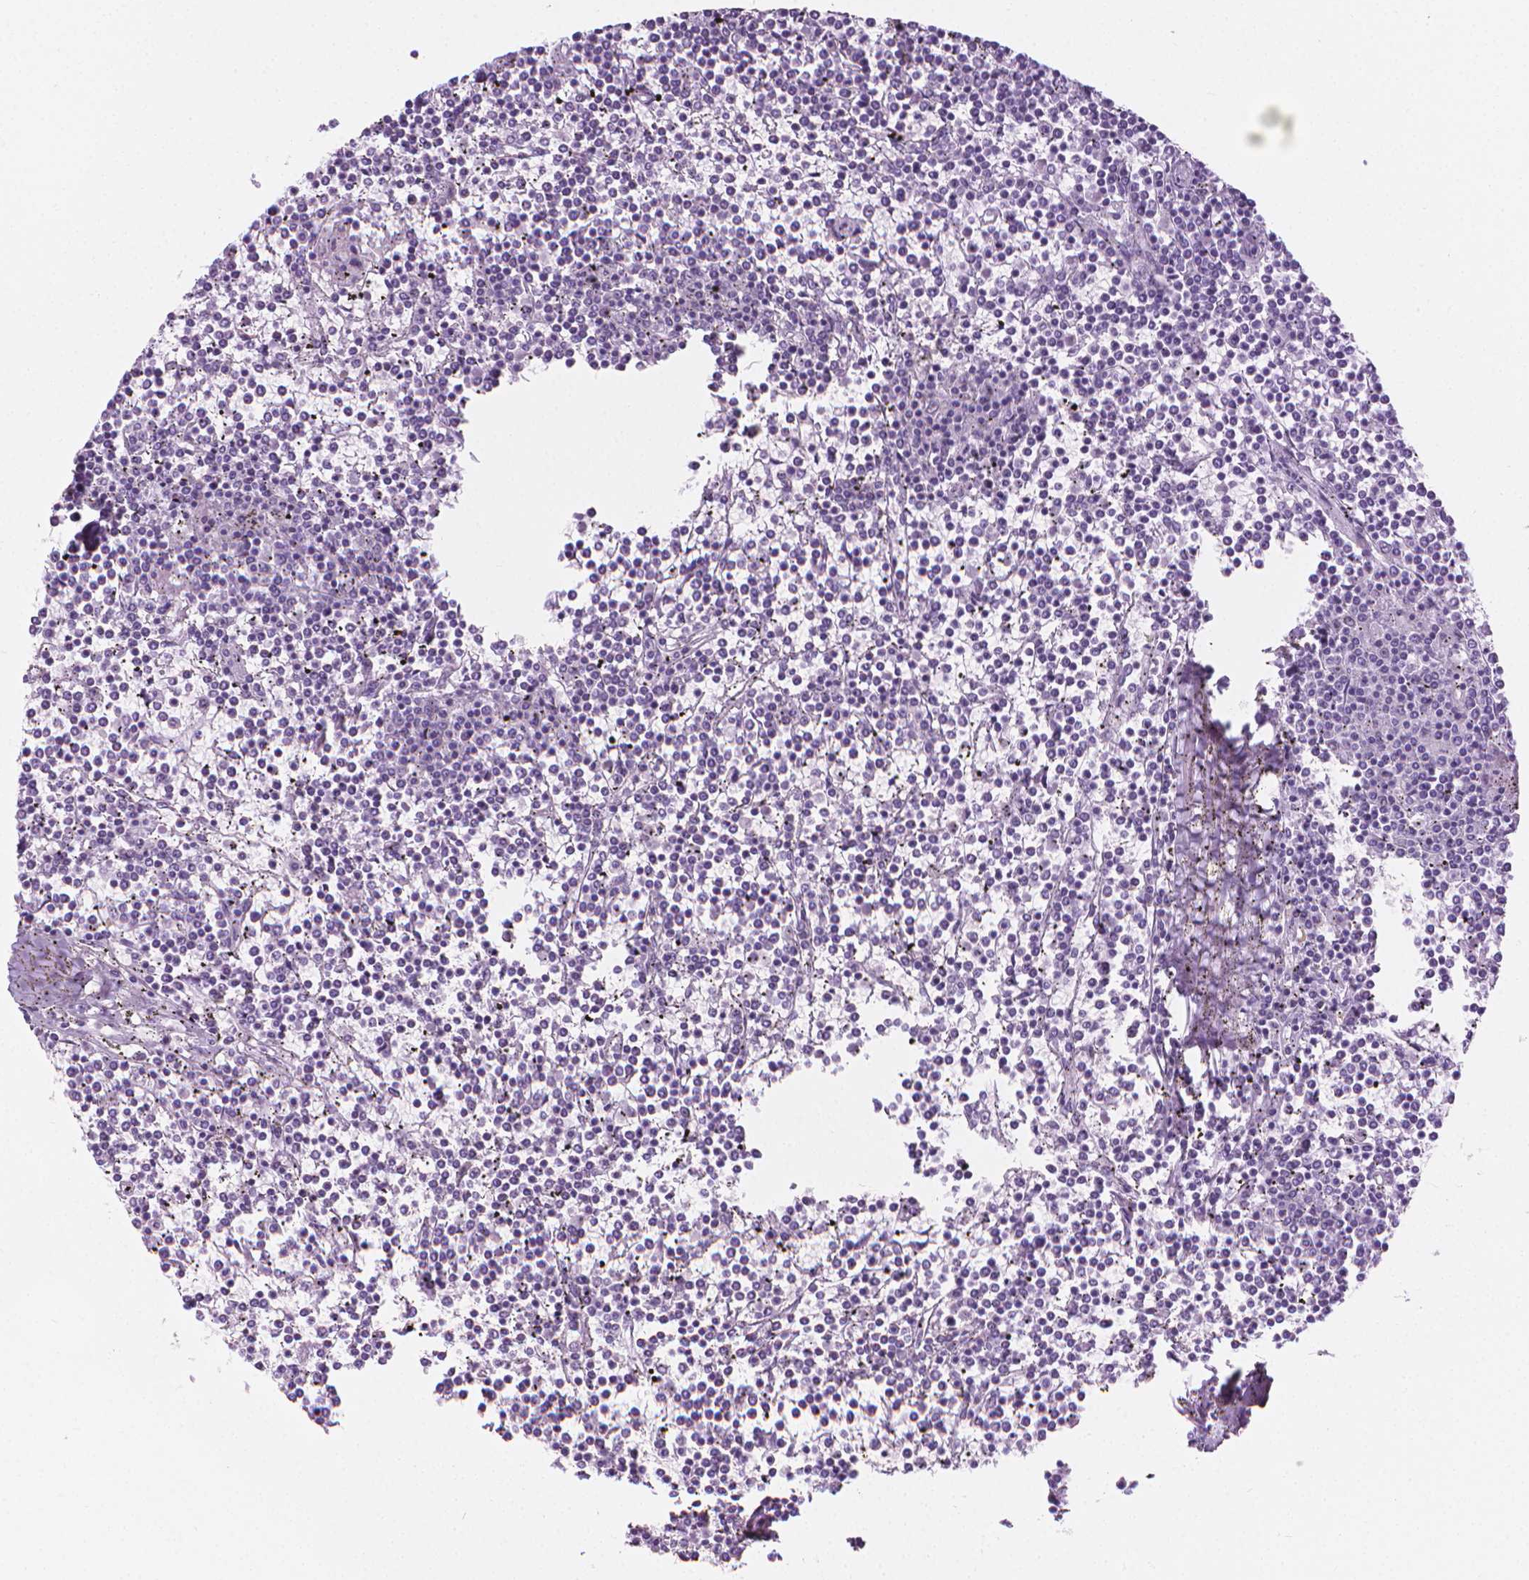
{"staining": {"intensity": "negative", "quantity": "none", "location": "none"}, "tissue": "lymphoma", "cell_type": "Tumor cells", "image_type": "cancer", "snomed": [{"axis": "morphology", "description": "Malignant lymphoma, non-Hodgkin's type, Low grade"}, {"axis": "topography", "description": "Spleen"}], "caption": "Immunohistochemistry (IHC) of human malignant lymphoma, non-Hodgkin's type (low-grade) displays no positivity in tumor cells. Nuclei are stained in blue.", "gene": "NOL7", "patient": {"sex": "female", "age": 19}}